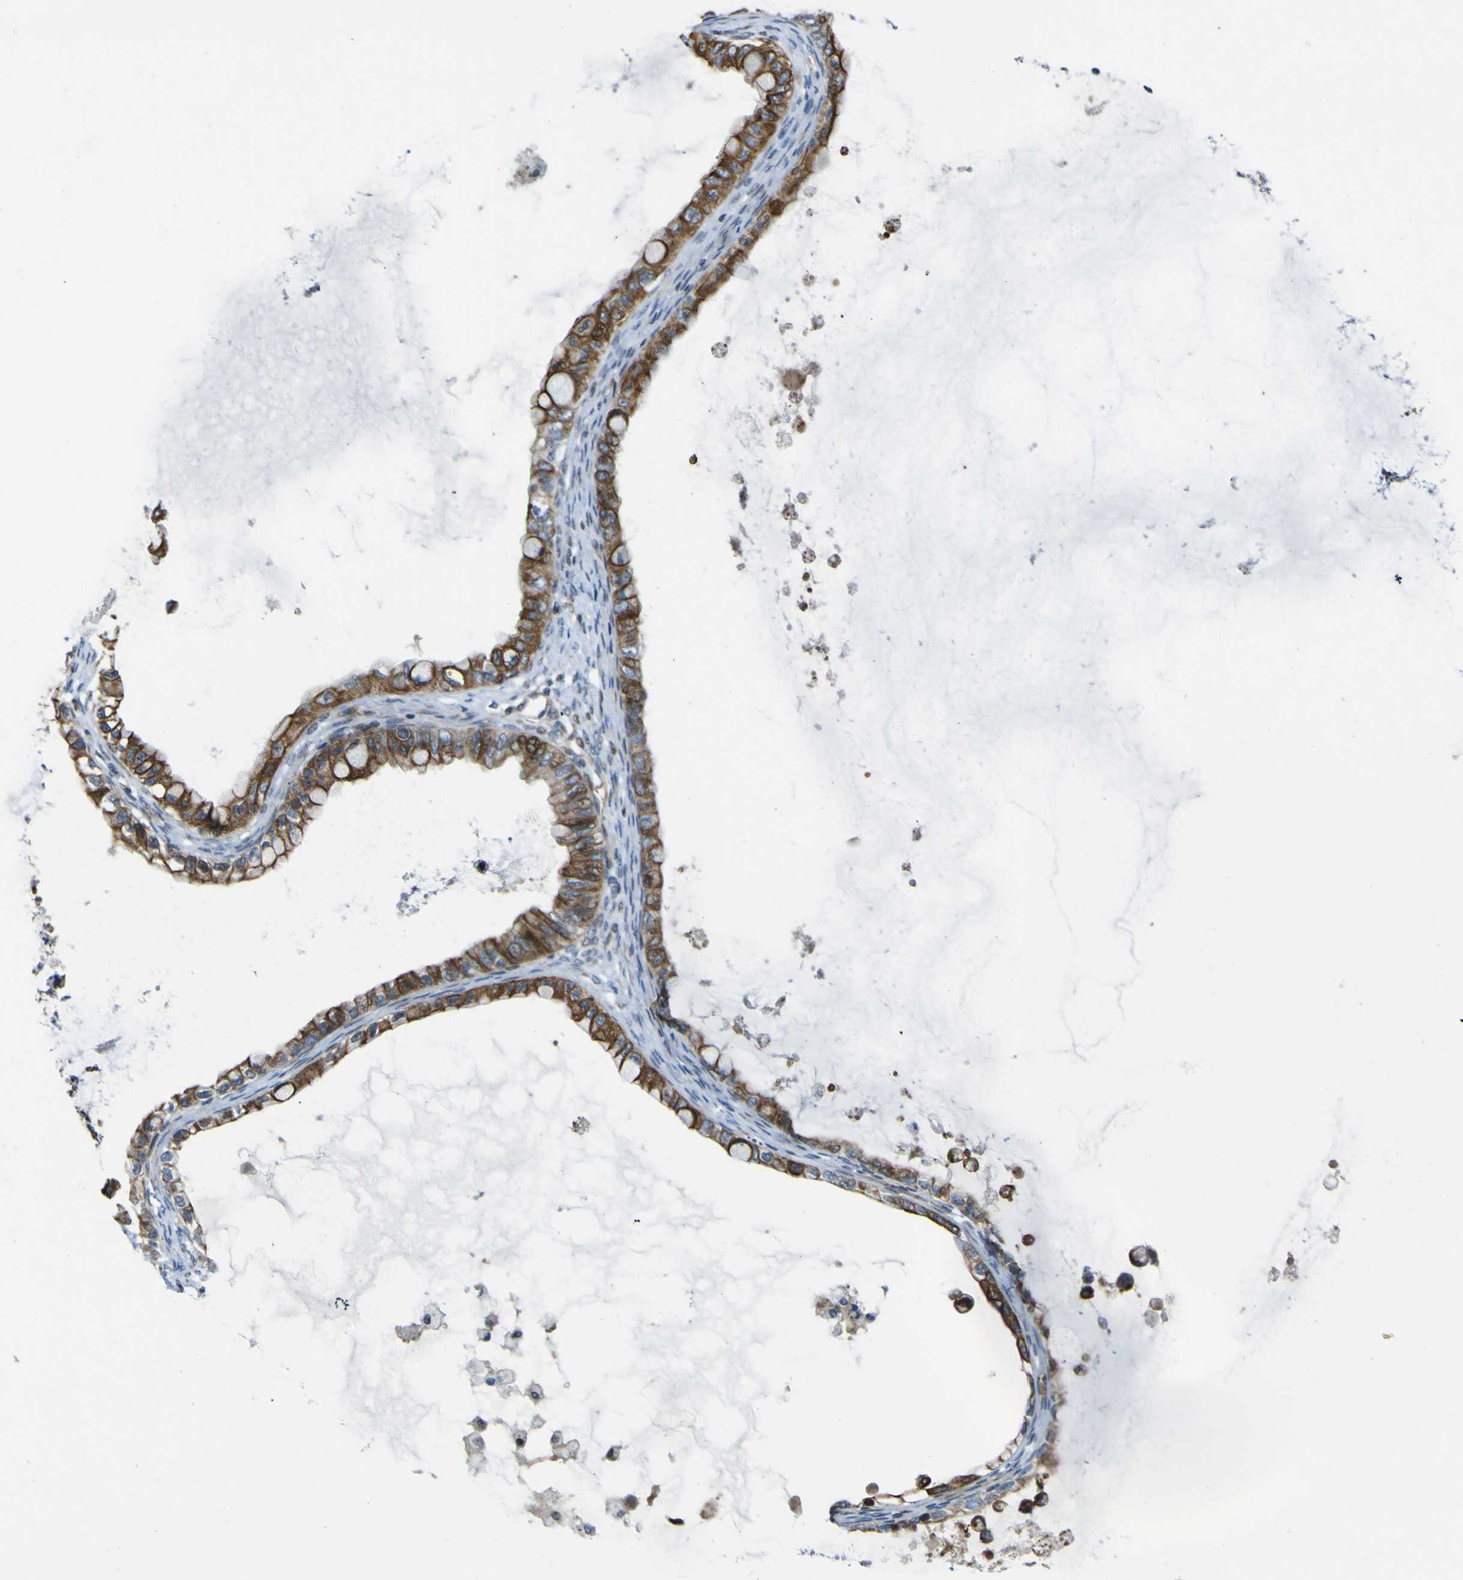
{"staining": {"intensity": "moderate", "quantity": ">75%", "location": "cytoplasmic/membranous"}, "tissue": "ovarian cancer", "cell_type": "Tumor cells", "image_type": "cancer", "snomed": [{"axis": "morphology", "description": "Cystadenocarcinoma, mucinous, NOS"}, {"axis": "topography", "description": "Ovary"}], "caption": "Ovarian cancer was stained to show a protein in brown. There is medium levels of moderate cytoplasmic/membranous expression in about >75% of tumor cells.", "gene": "KDM7A", "patient": {"sex": "female", "age": 80}}